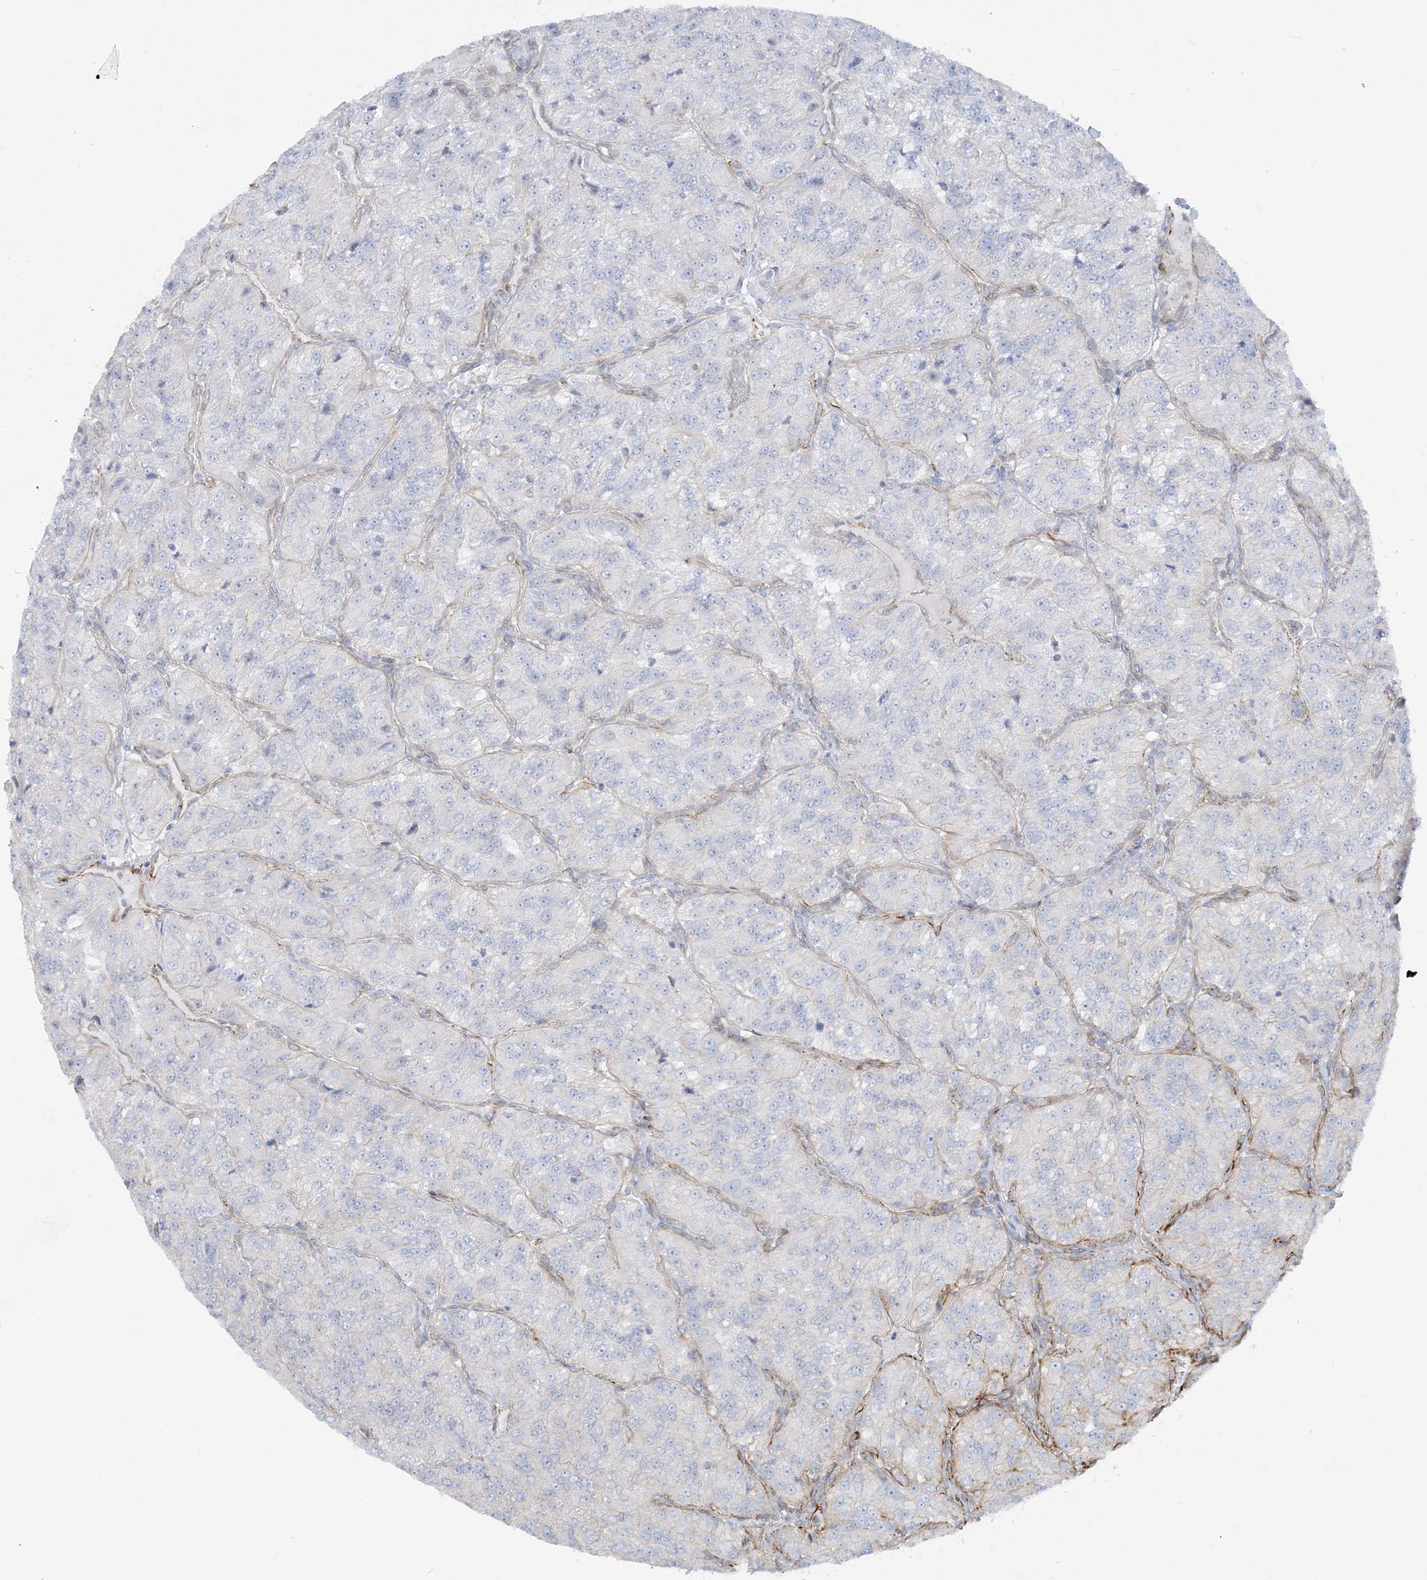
{"staining": {"intensity": "negative", "quantity": "none", "location": "none"}, "tissue": "renal cancer", "cell_type": "Tumor cells", "image_type": "cancer", "snomed": [{"axis": "morphology", "description": "Adenocarcinoma, NOS"}, {"axis": "topography", "description": "Kidney"}], "caption": "Immunohistochemistry histopathology image of human renal cancer (adenocarcinoma) stained for a protein (brown), which exhibits no expression in tumor cells.", "gene": "SCLT1", "patient": {"sex": "female", "age": 63}}